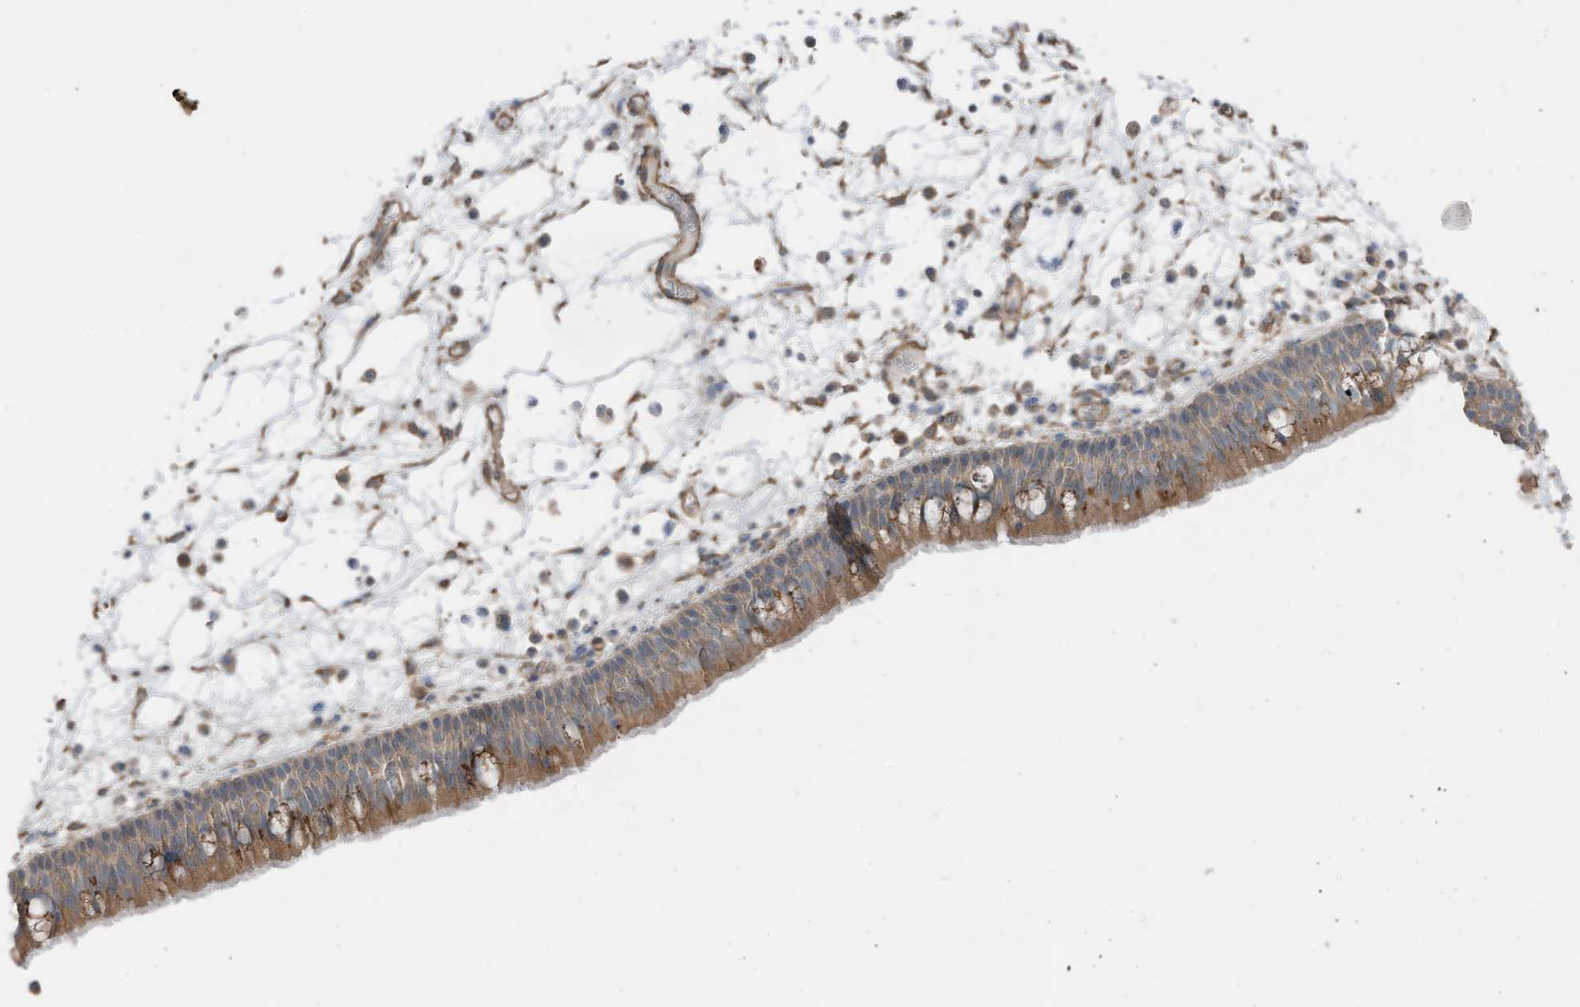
{"staining": {"intensity": "moderate", "quantity": "25%-75%", "location": "cytoplasmic/membranous"}, "tissue": "nasopharynx", "cell_type": "Respiratory epithelial cells", "image_type": "normal", "snomed": [{"axis": "morphology", "description": "Normal tissue, NOS"}, {"axis": "morphology", "description": "Inflammation, NOS"}, {"axis": "morphology", "description": "Malignant melanoma, Metastatic site"}, {"axis": "topography", "description": "Nasopharynx"}], "caption": "Protein analysis of benign nasopharynx displays moderate cytoplasmic/membranous staining in about 25%-75% of respiratory epithelial cells. Ihc stains the protein of interest in brown and the nuclei are stained blue.", "gene": "SLC17A7", "patient": {"sex": "male", "age": 70}}